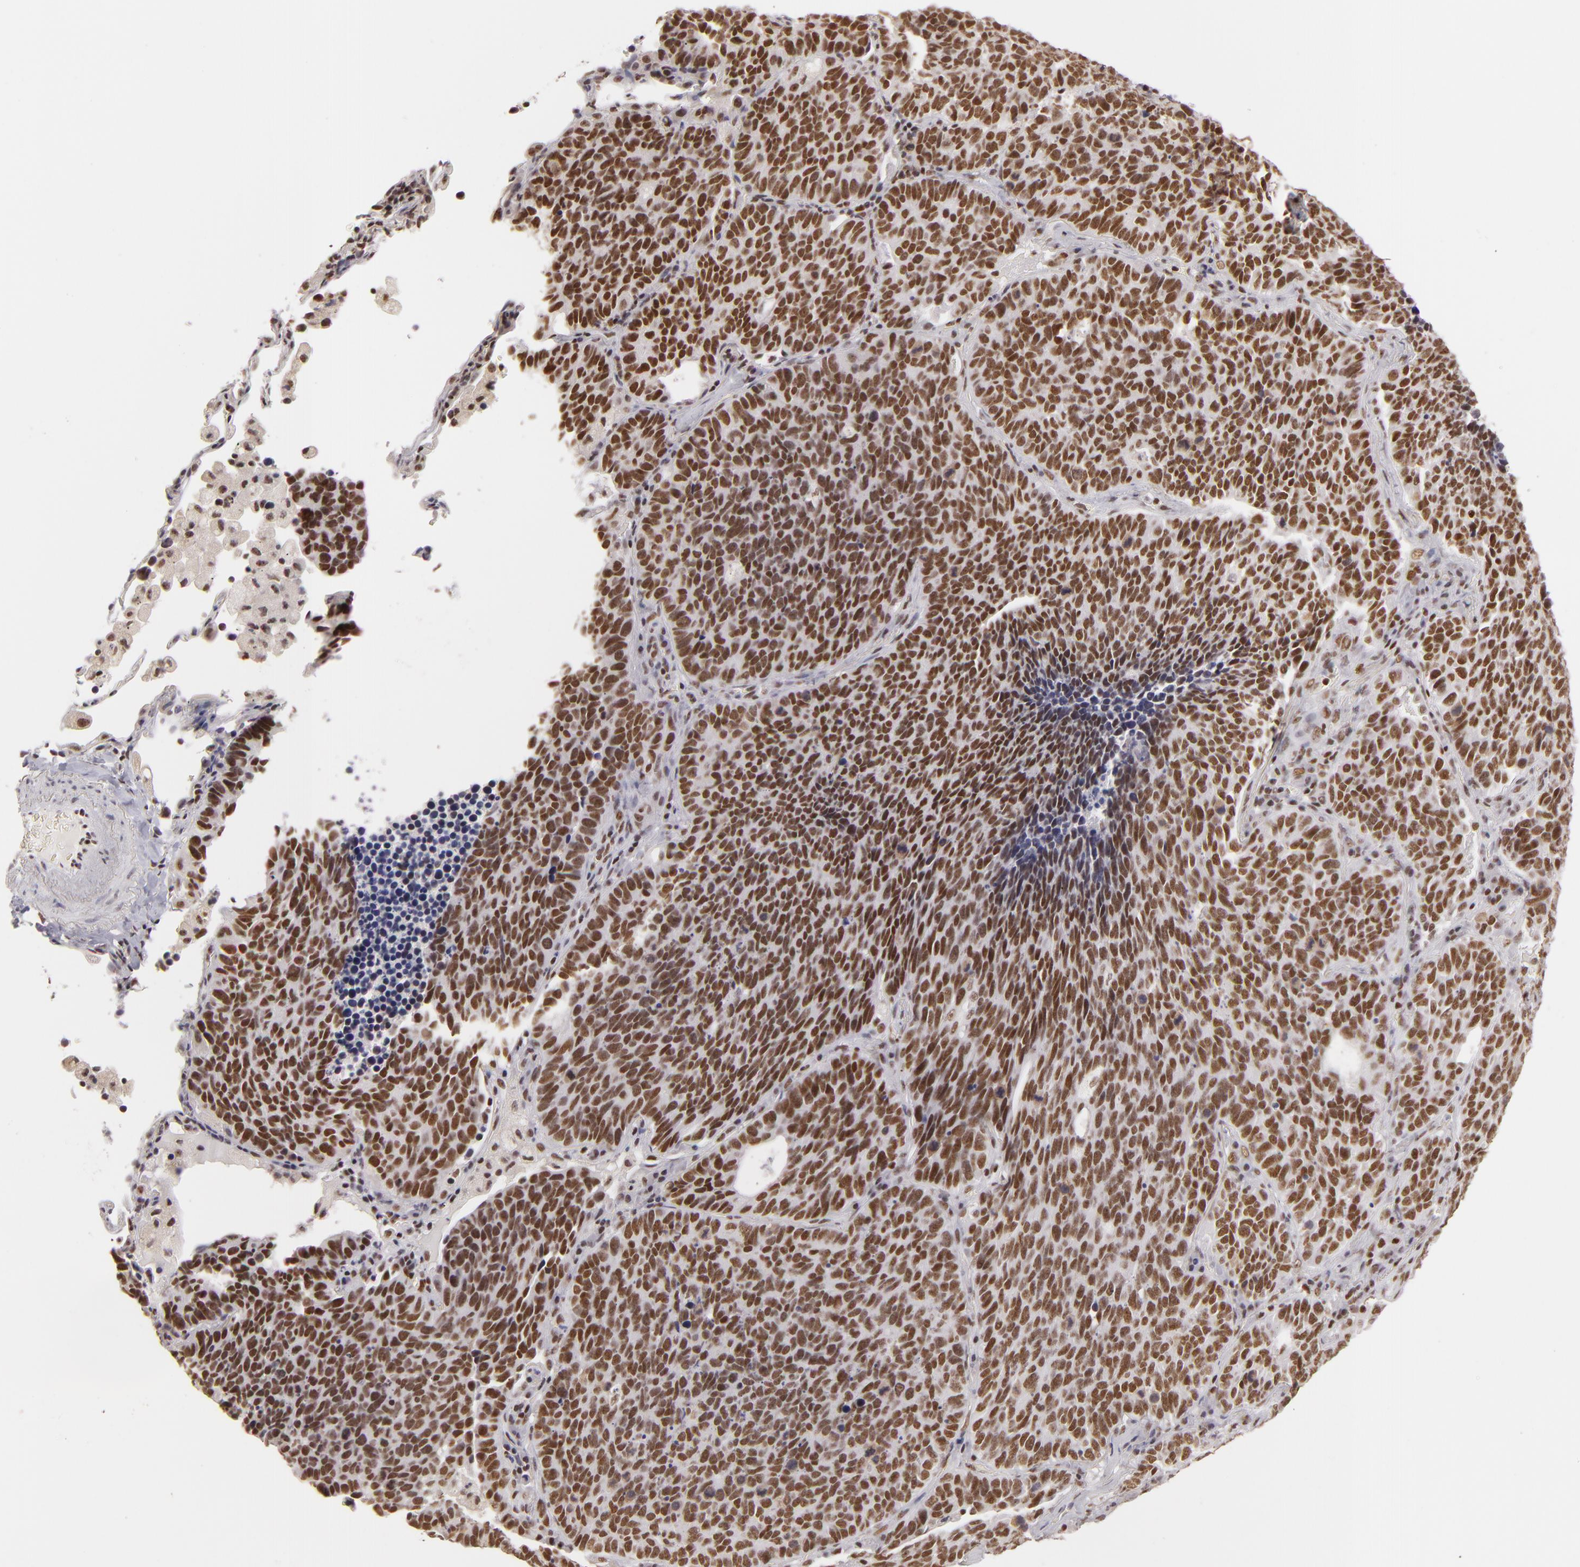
{"staining": {"intensity": "strong", "quantity": ">75%", "location": "nuclear"}, "tissue": "lung cancer", "cell_type": "Tumor cells", "image_type": "cancer", "snomed": [{"axis": "morphology", "description": "Neoplasm, malignant, NOS"}, {"axis": "topography", "description": "Lung"}], "caption": "This histopathology image exhibits IHC staining of lung cancer (malignant neoplasm), with high strong nuclear staining in about >75% of tumor cells.", "gene": "DAXX", "patient": {"sex": "female", "age": 75}}